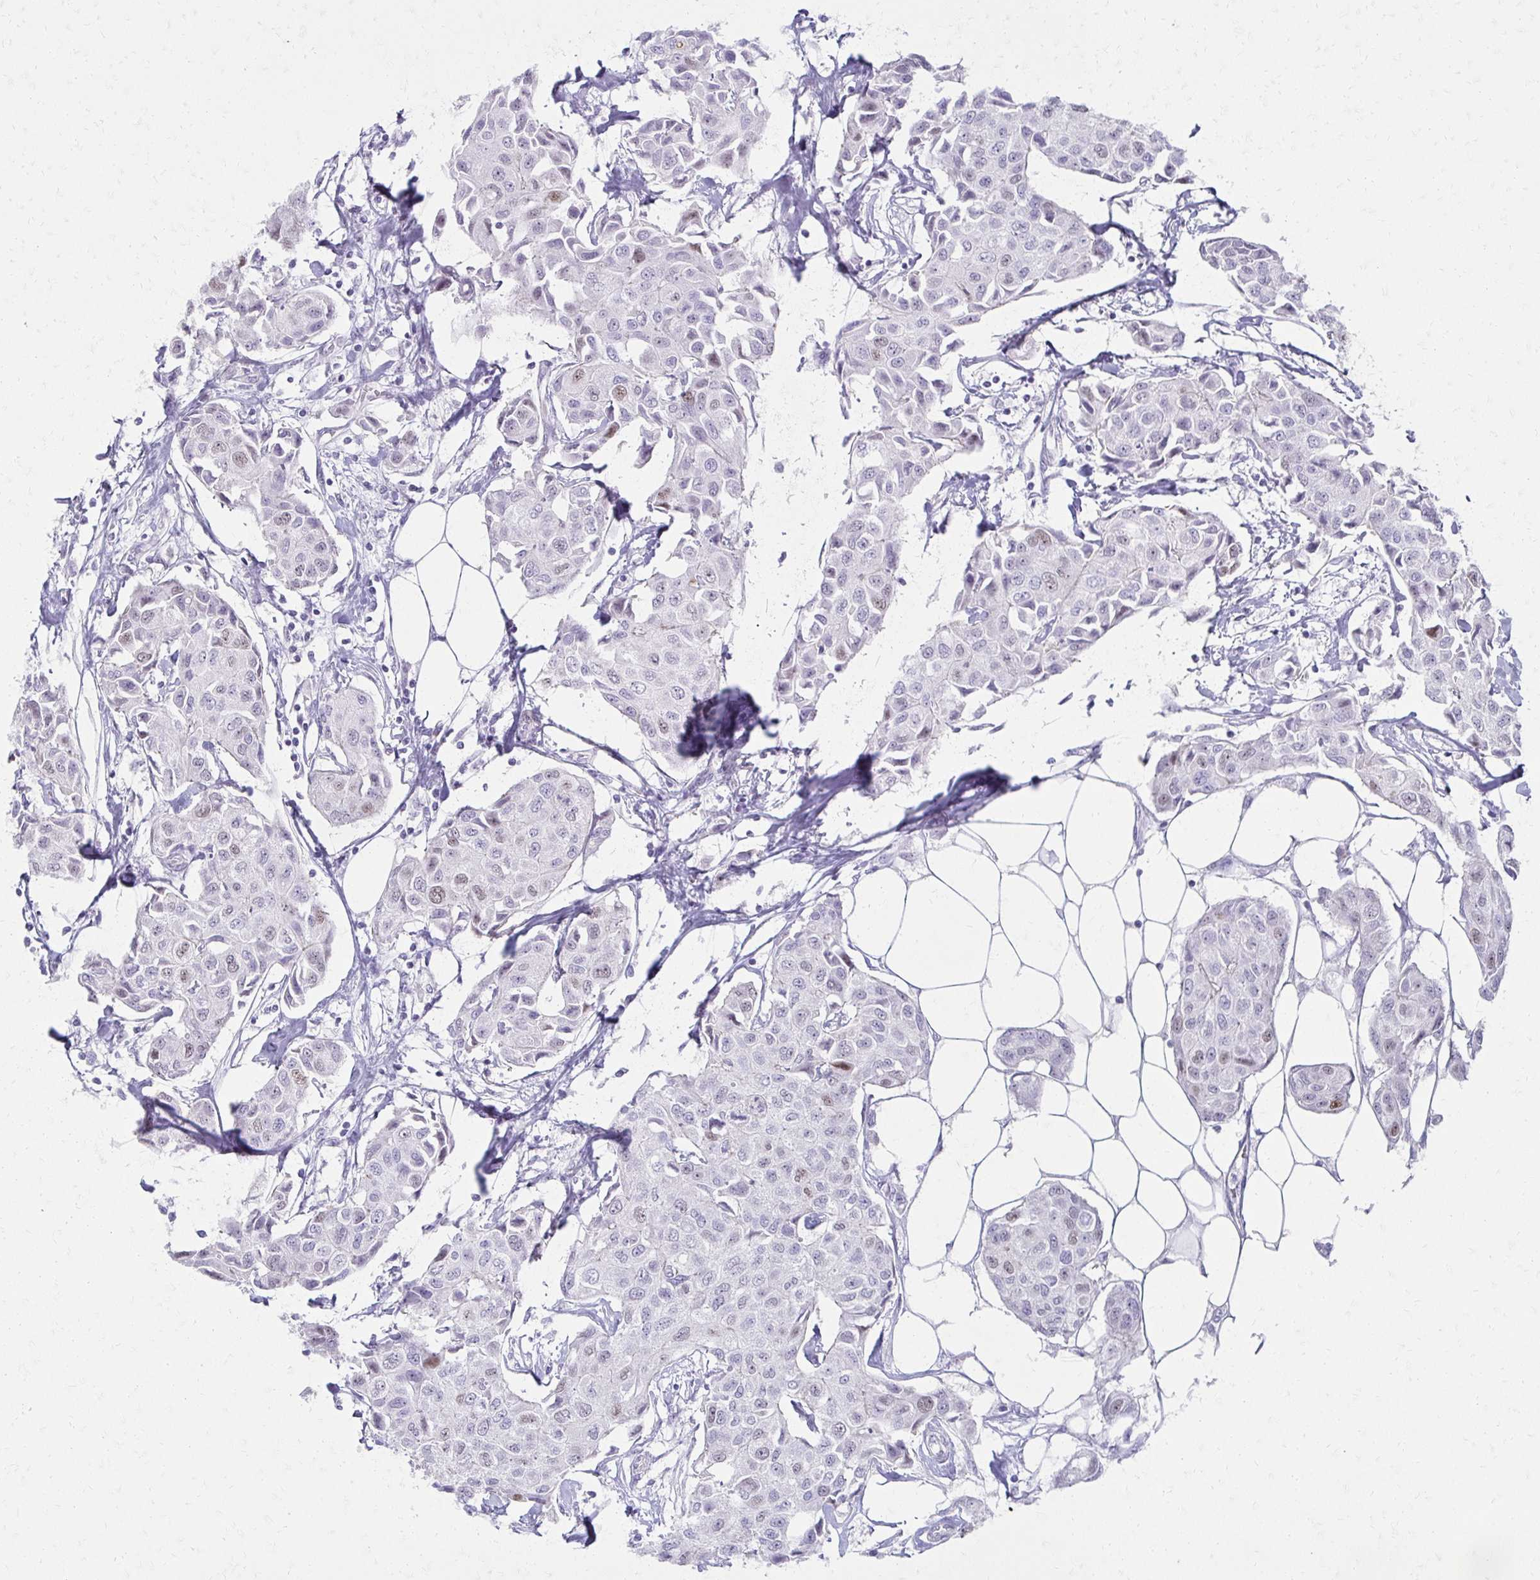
{"staining": {"intensity": "weak", "quantity": "<25%", "location": "nuclear"}, "tissue": "breast cancer", "cell_type": "Tumor cells", "image_type": "cancer", "snomed": [{"axis": "morphology", "description": "Duct carcinoma"}, {"axis": "topography", "description": "Breast"}, {"axis": "topography", "description": "Lymph node"}], "caption": "Immunohistochemical staining of invasive ductal carcinoma (breast) shows no significant positivity in tumor cells. (IHC, brightfield microscopy, high magnification).", "gene": "MORC4", "patient": {"sex": "female", "age": 80}}